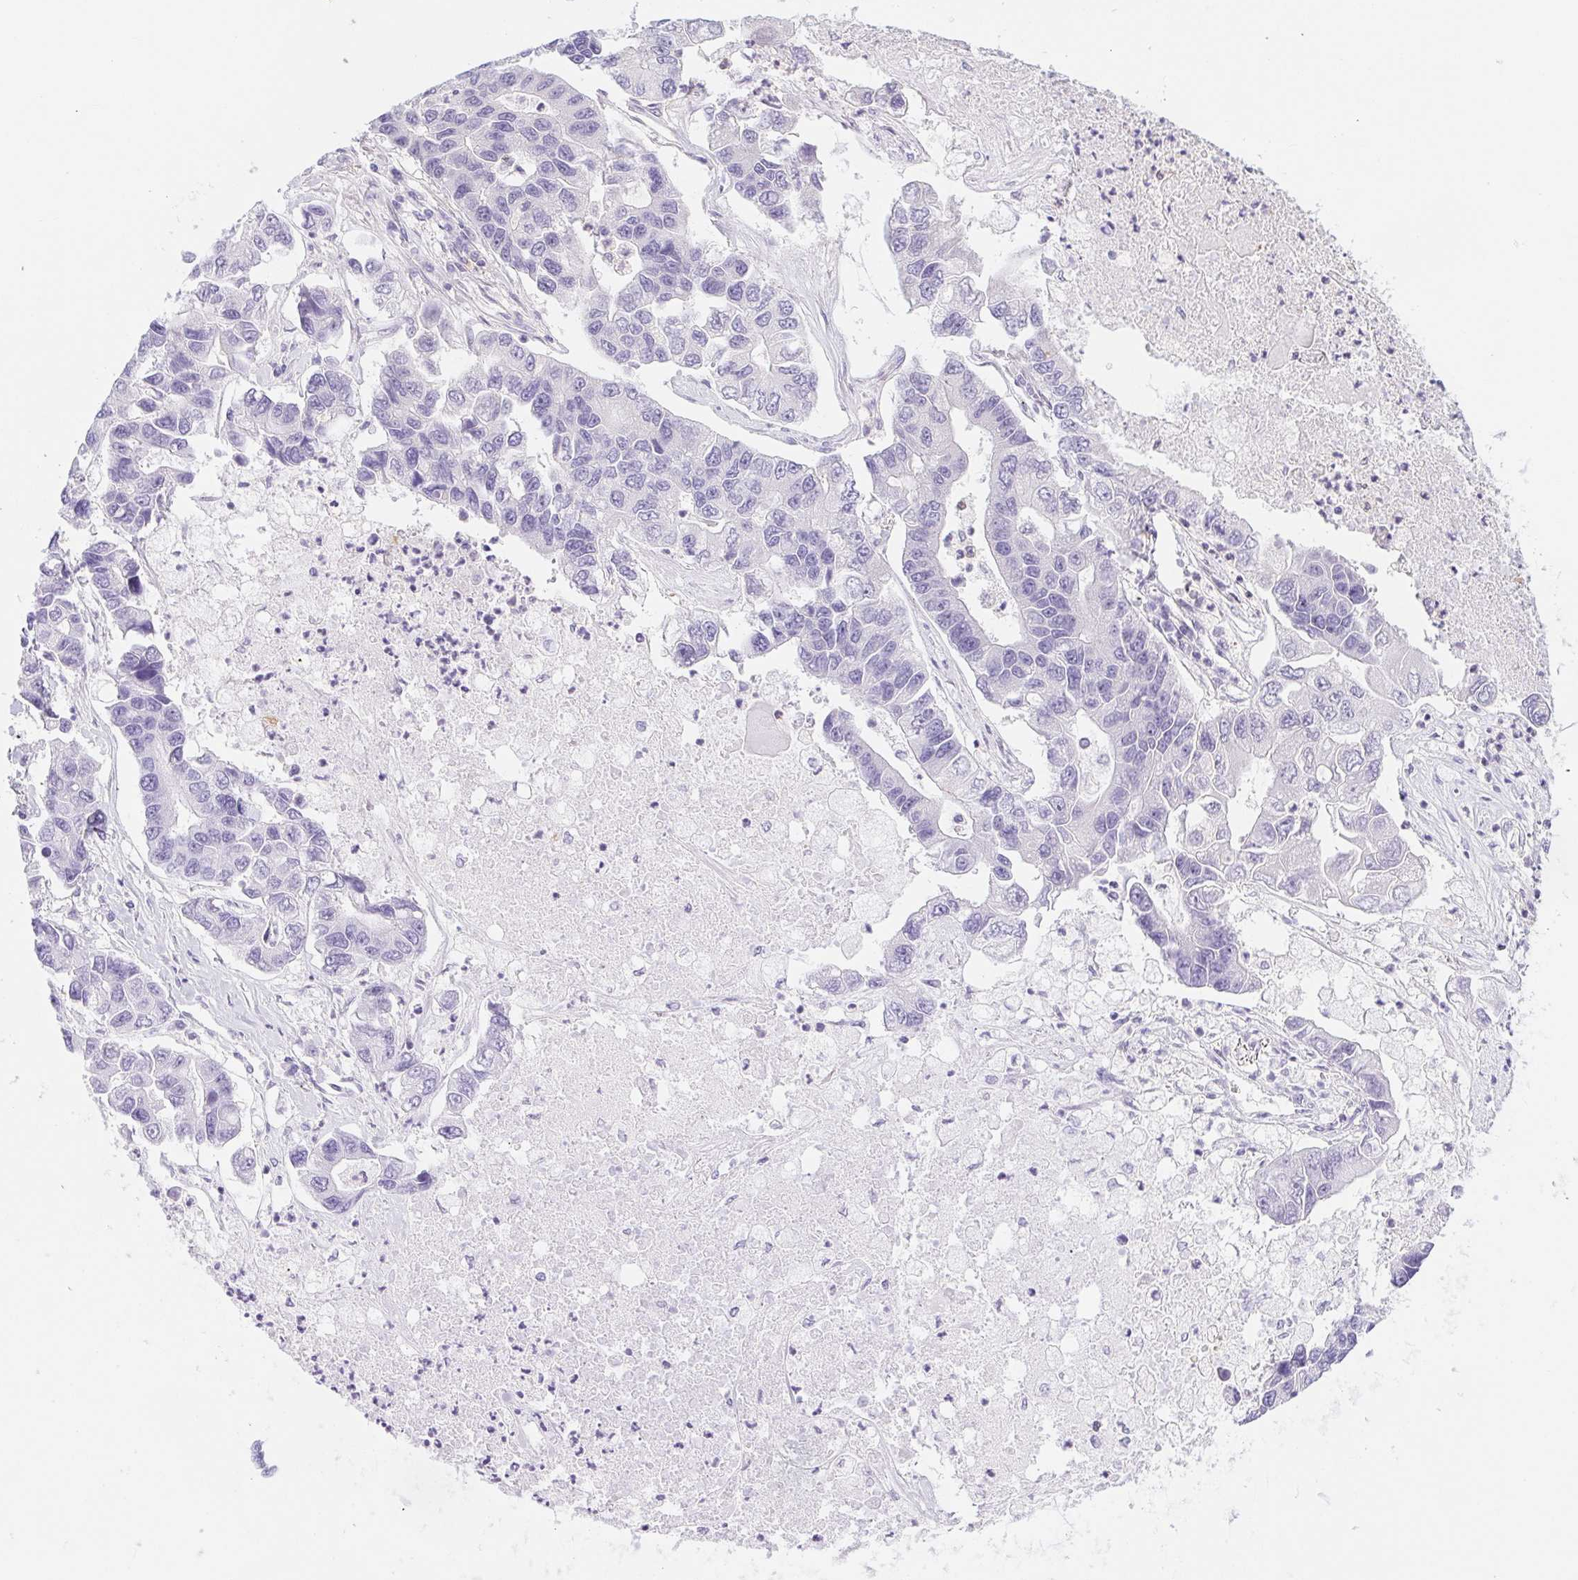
{"staining": {"intensity": "negative", "quantity": "none", "location": "none"}, "tissue": "lung cancer", "cell_type": "Tumor cells", "image_type": "cancer", "snomed": [{"axis": "morphology", "description": "Adenocarcinoma, NOS"}, {"axis": "topography", "description": "Bronchus"}, {"axis": "topography", "description": "Lung"}], "caption": "Lung adenocarcinoma was stained to show a protein in brown. There is no significant expression in tumor cells.", "gene": "DYNC2LI1", "patient": {"sex": "female", "age": 51}}